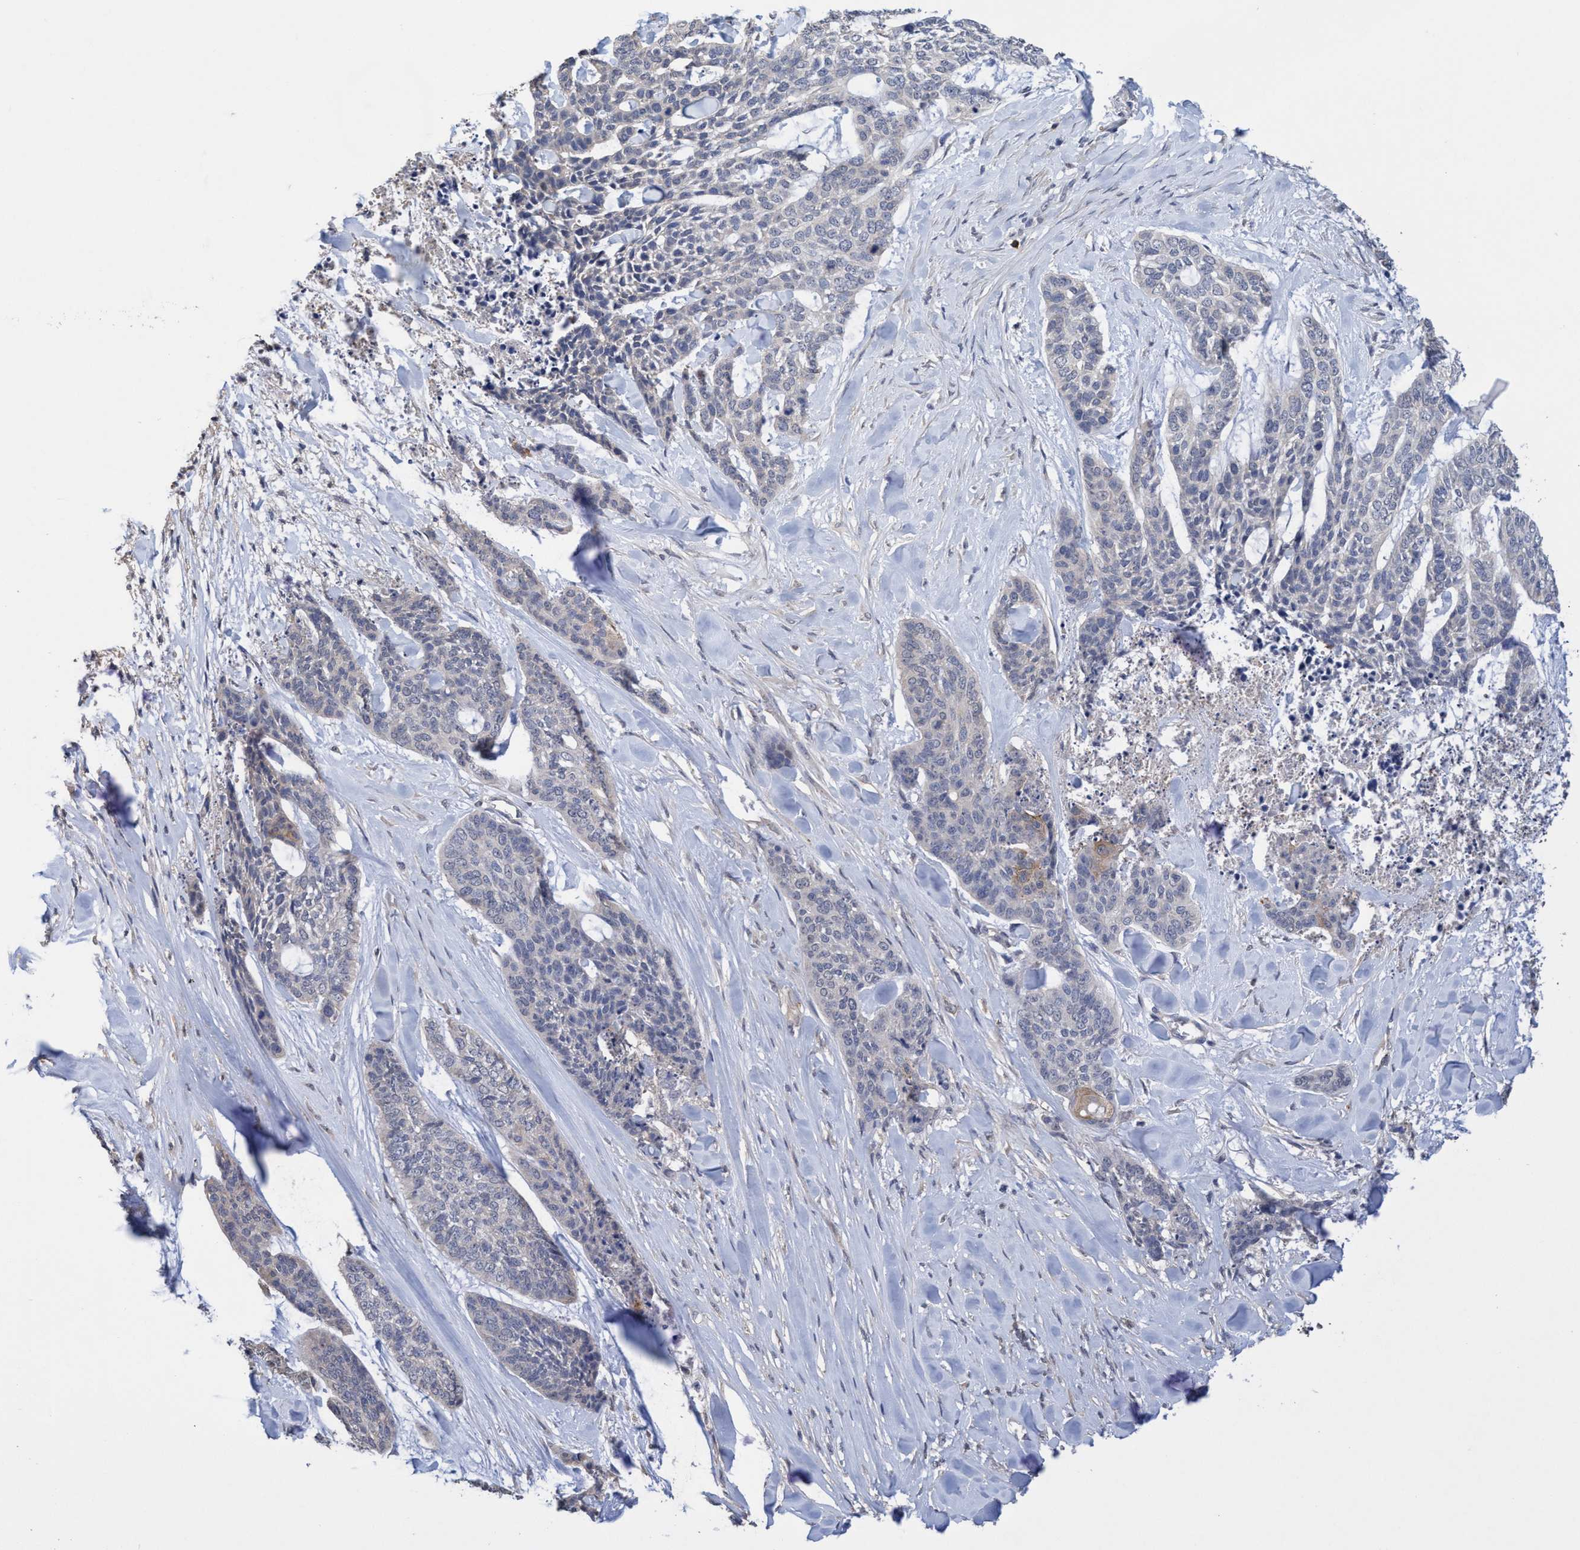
{"staining": {"intensity": "weak", "quantity": "<25%", "location": "cytoplasmic/membranous"}, "tissue": "skin cancer", "cell_type": "Tumor cells", "image_type": "cancer", "snomed": [{"axis": "morphology", "description": "Basal cell carcinoma"}, {"axis": "topography", "description": "Skin"}], "caption": "A micrograph of human skin cancer (basal cell carcinoma) is negative for staining in tumor cells.", "gene": "SEMA4D", "patient": {"sex": "female", "age": 64}}